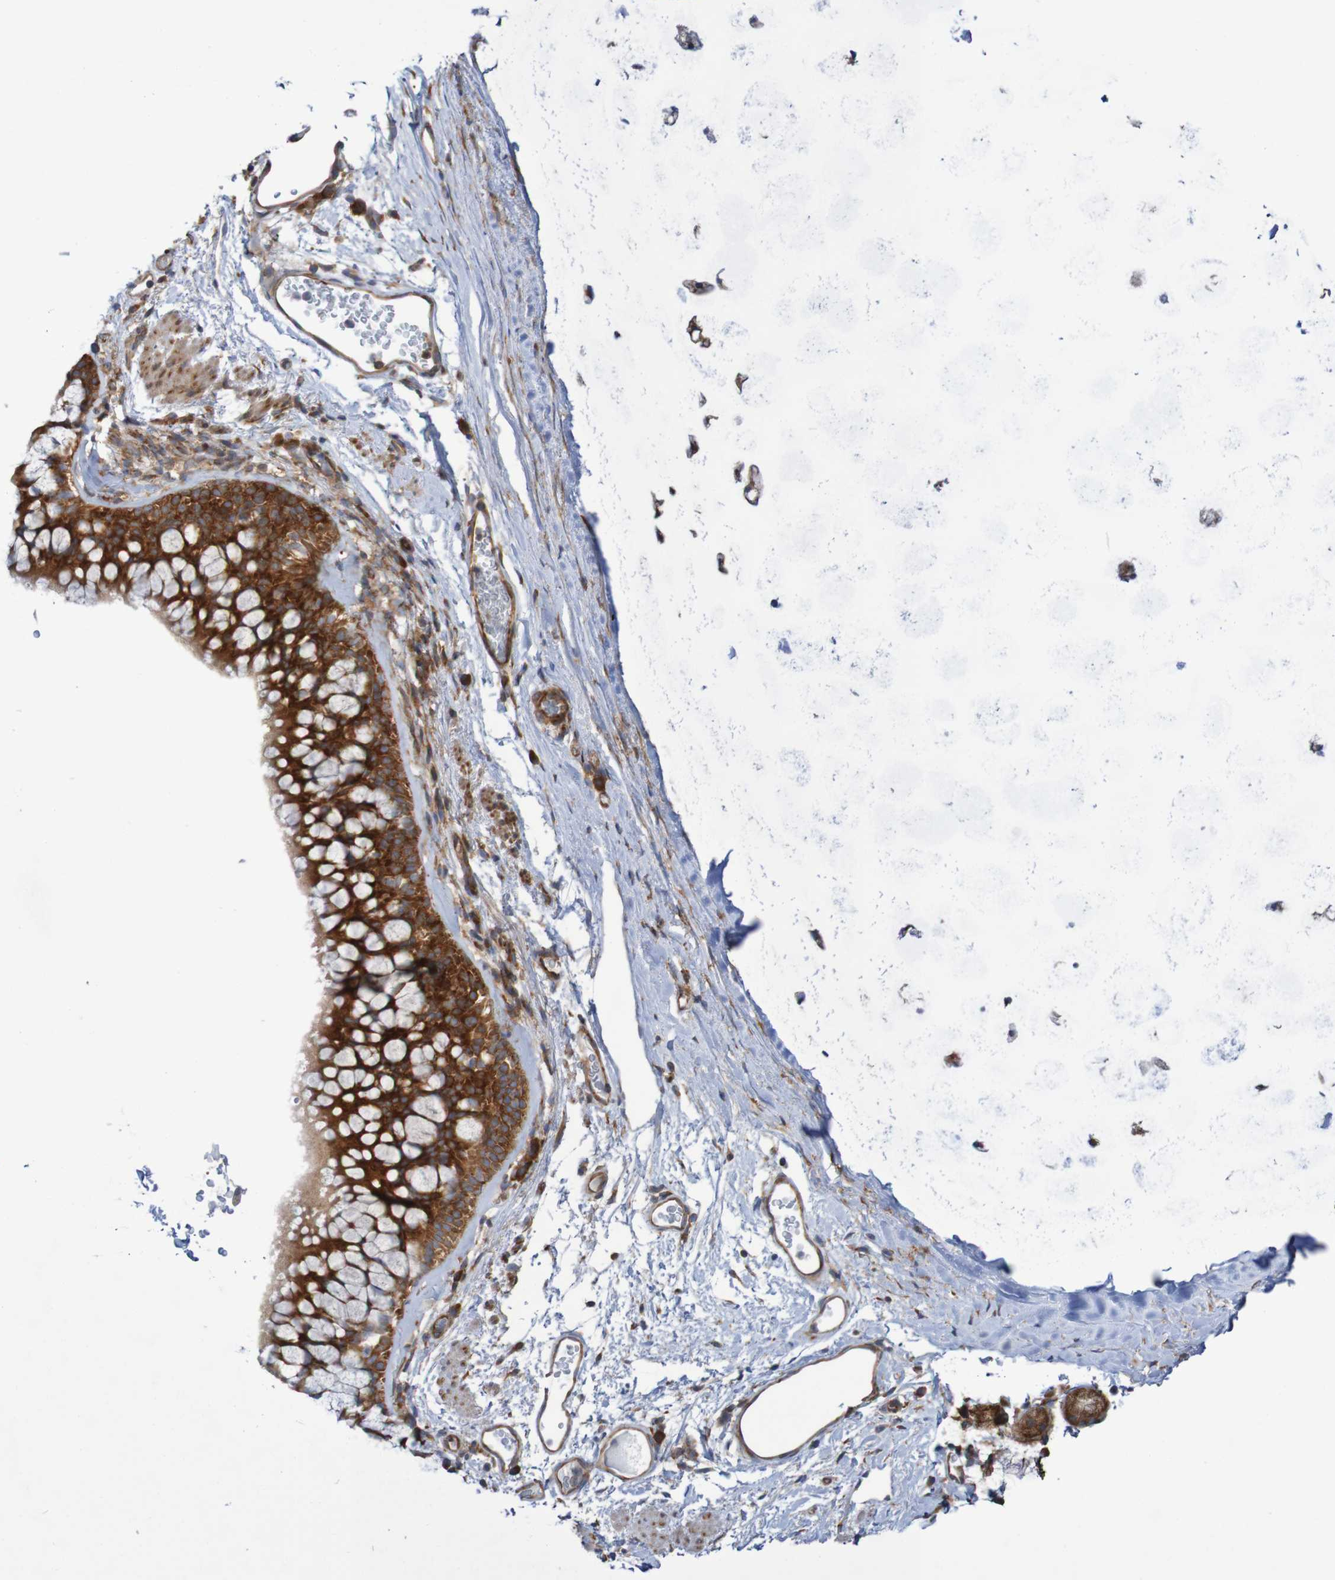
{"staining": {"intensity": "strong", "quantity": ">75%", "location": "cytoplasmic/membranous"}, "tissue": "bronchus", "cell_type": "Respiratory epithelial cells", "image_type": "normal", "snomed": [{"axis": "morphology", "description": "Normal tissue, NOS"}, {"axis": "topography", "description": "Cartilage tissue"}, {"axis": "topography", "description": "Bronchus"}], "caption": "Strong cytoplasmic/membranous protein staining is appreciated in approximately >75% of respiratory epithelial cells in bronchus. (DAB (3,3'-diaminobenzidine) = brown stain, brightfield microscopy at high magnification).", "gene": "LRRC47", "patient": {"sex": "female", "age": 53}}